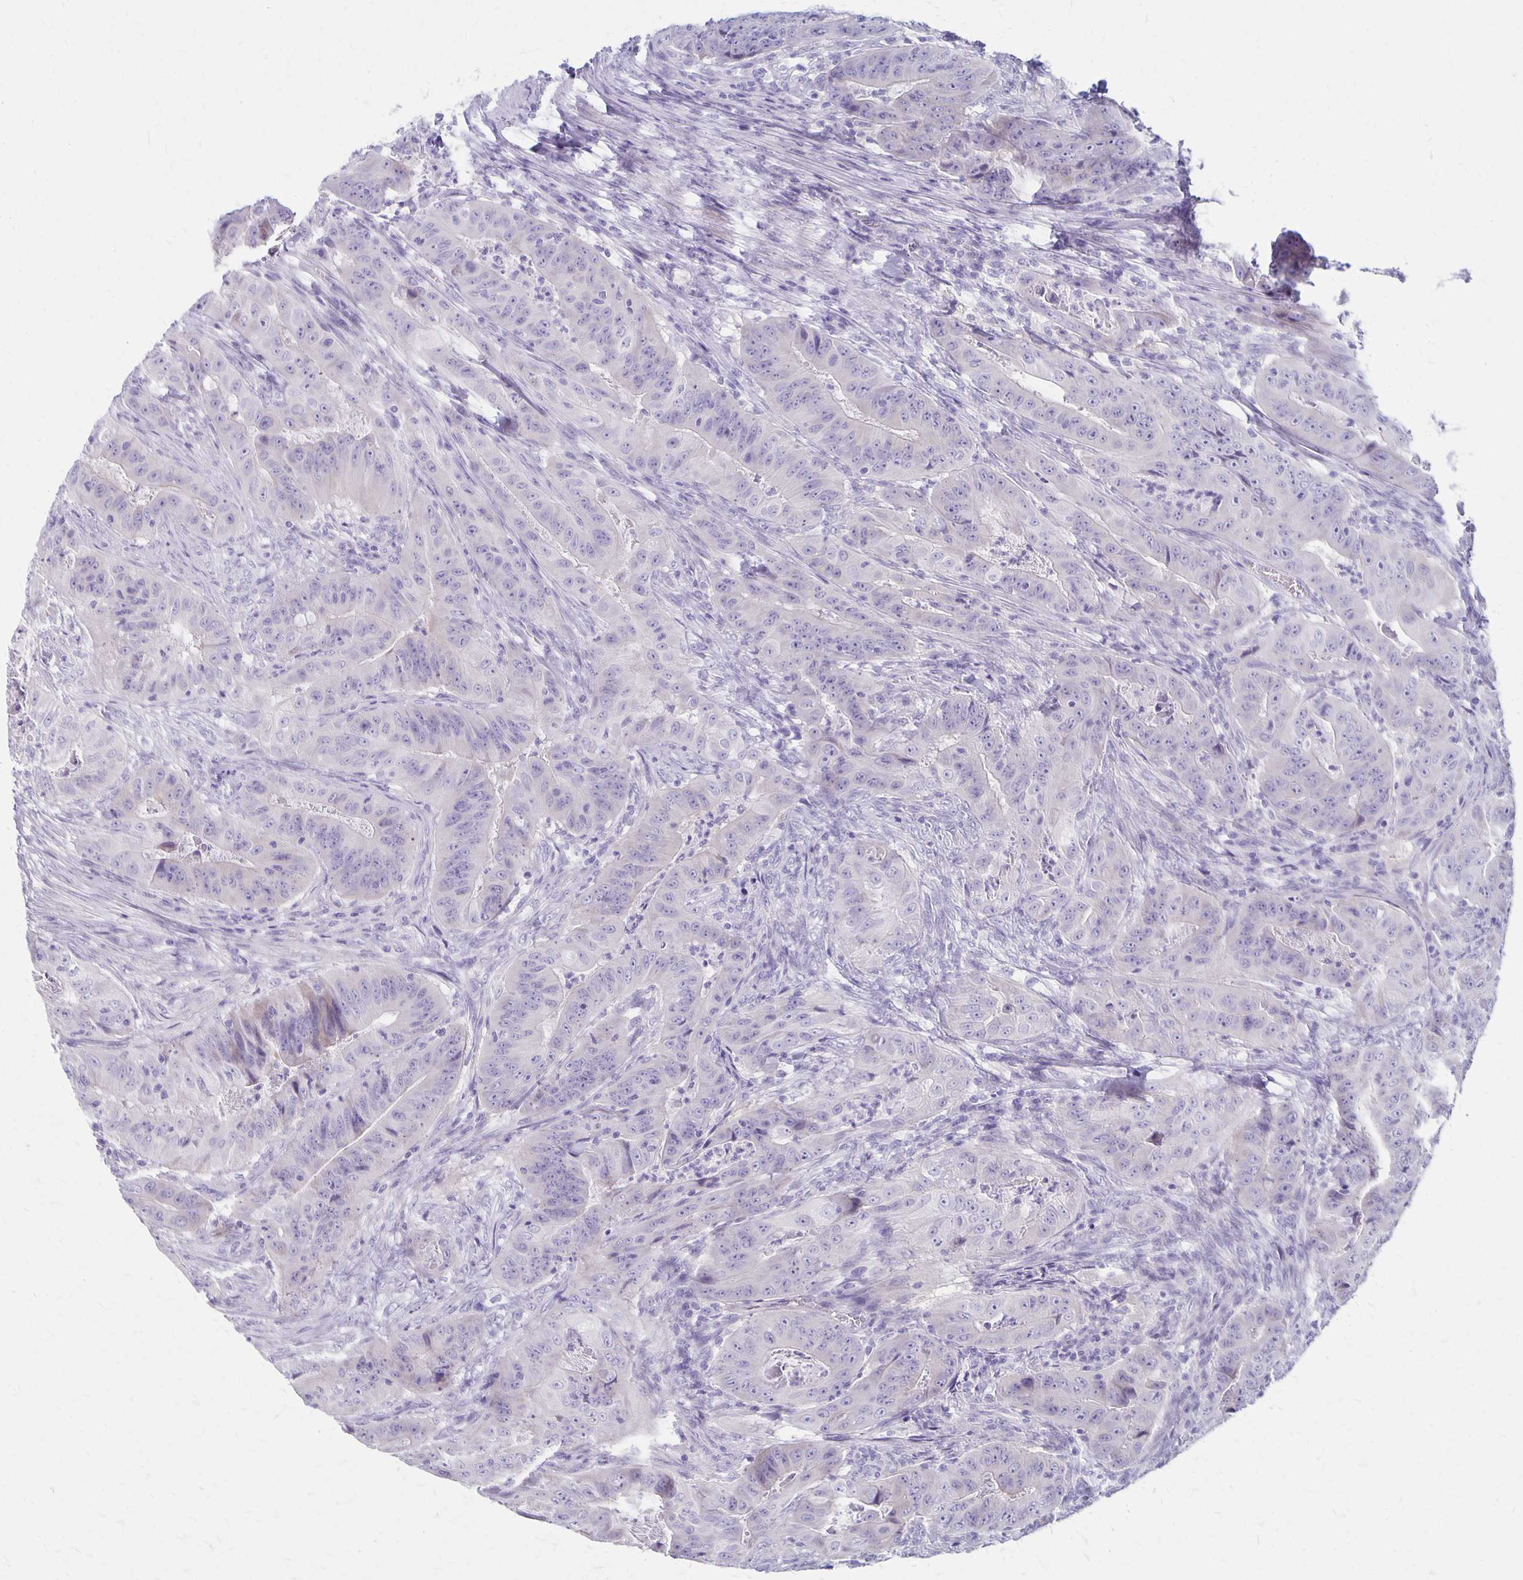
{"staining": {"intensity": "negative", "quantity": "none", "location": "none"}, "tissue": "colorectal cancer", "cell_type": "Tumor cells", "image_type": "cancer", "snomed": [{"axis": "morphology", "description": "Adenocarcinoma, NOS"}, {"axis": "topography", "description": "Colon"}], "caption": "A histopathology image of human colorectal adenocarcinoma is negative for staining in tumor cells.", "gene": "HOMER1", "patient": {"sex": "male", "age": 33}}